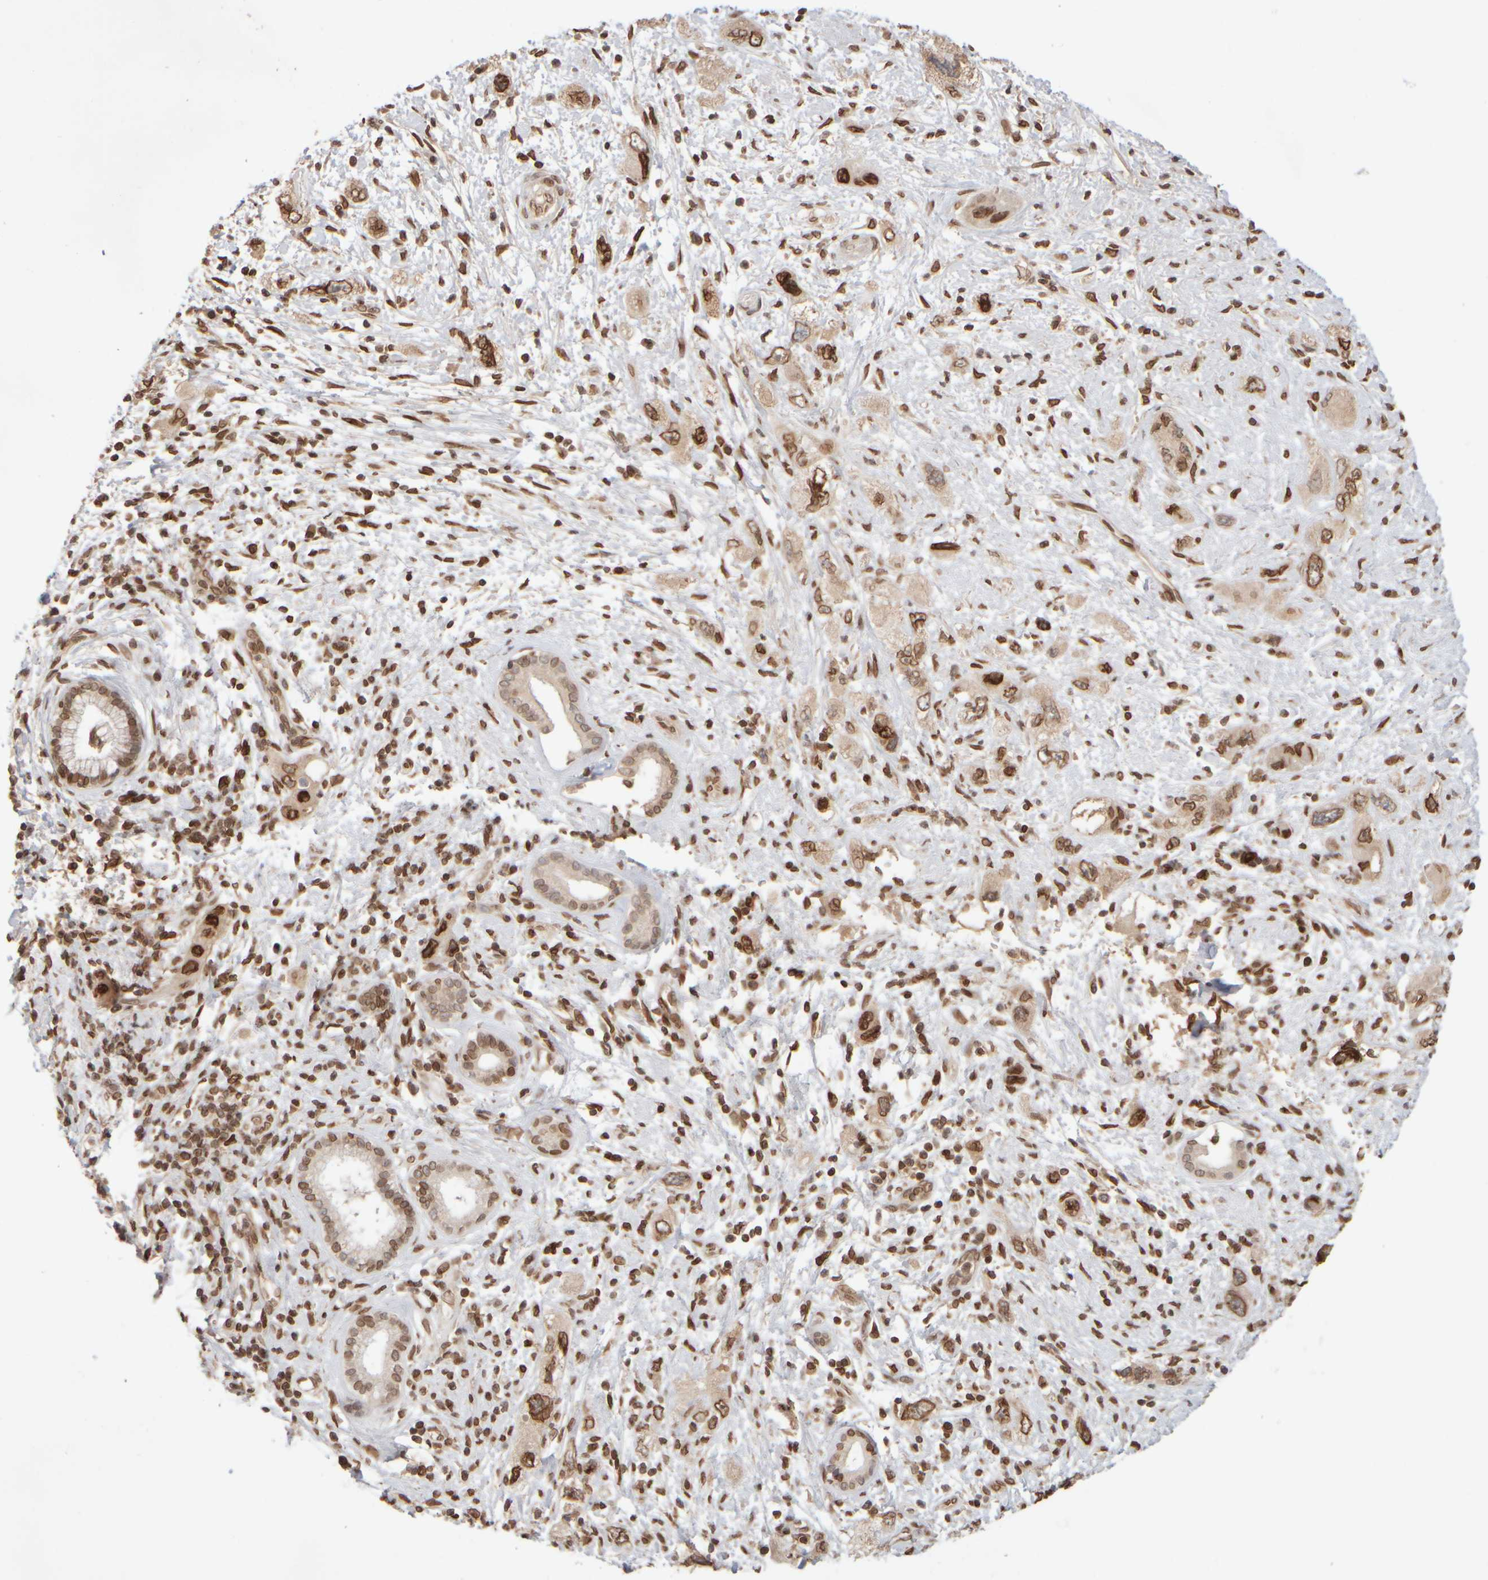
{"staining": {"intensity": "moderate", "quantity": ">75%", "location": "cytoplasmic/membranous,nuclear"}, "tissue": "pancreatic cancer", "cell_type": "Tumor cells", "image_type": "cancer", "snomed": [{"axis": "morphology", "description": "Adenocarcinoma, NOS"}, {"axis": "topography", "description": "Pancreas"}], "caption": "This photomicrograph shows adenocarcinoma (pancreatic) stained with immunohistochemistry to label a protein in brown. The cytoplasmic/membranous and nuclear of tumor cells show moderate positivity for the protein. Nuclei are counter-stained blue.", "gene": "ZC3HC1", "patient": {"sex": "female", "age": 73}}